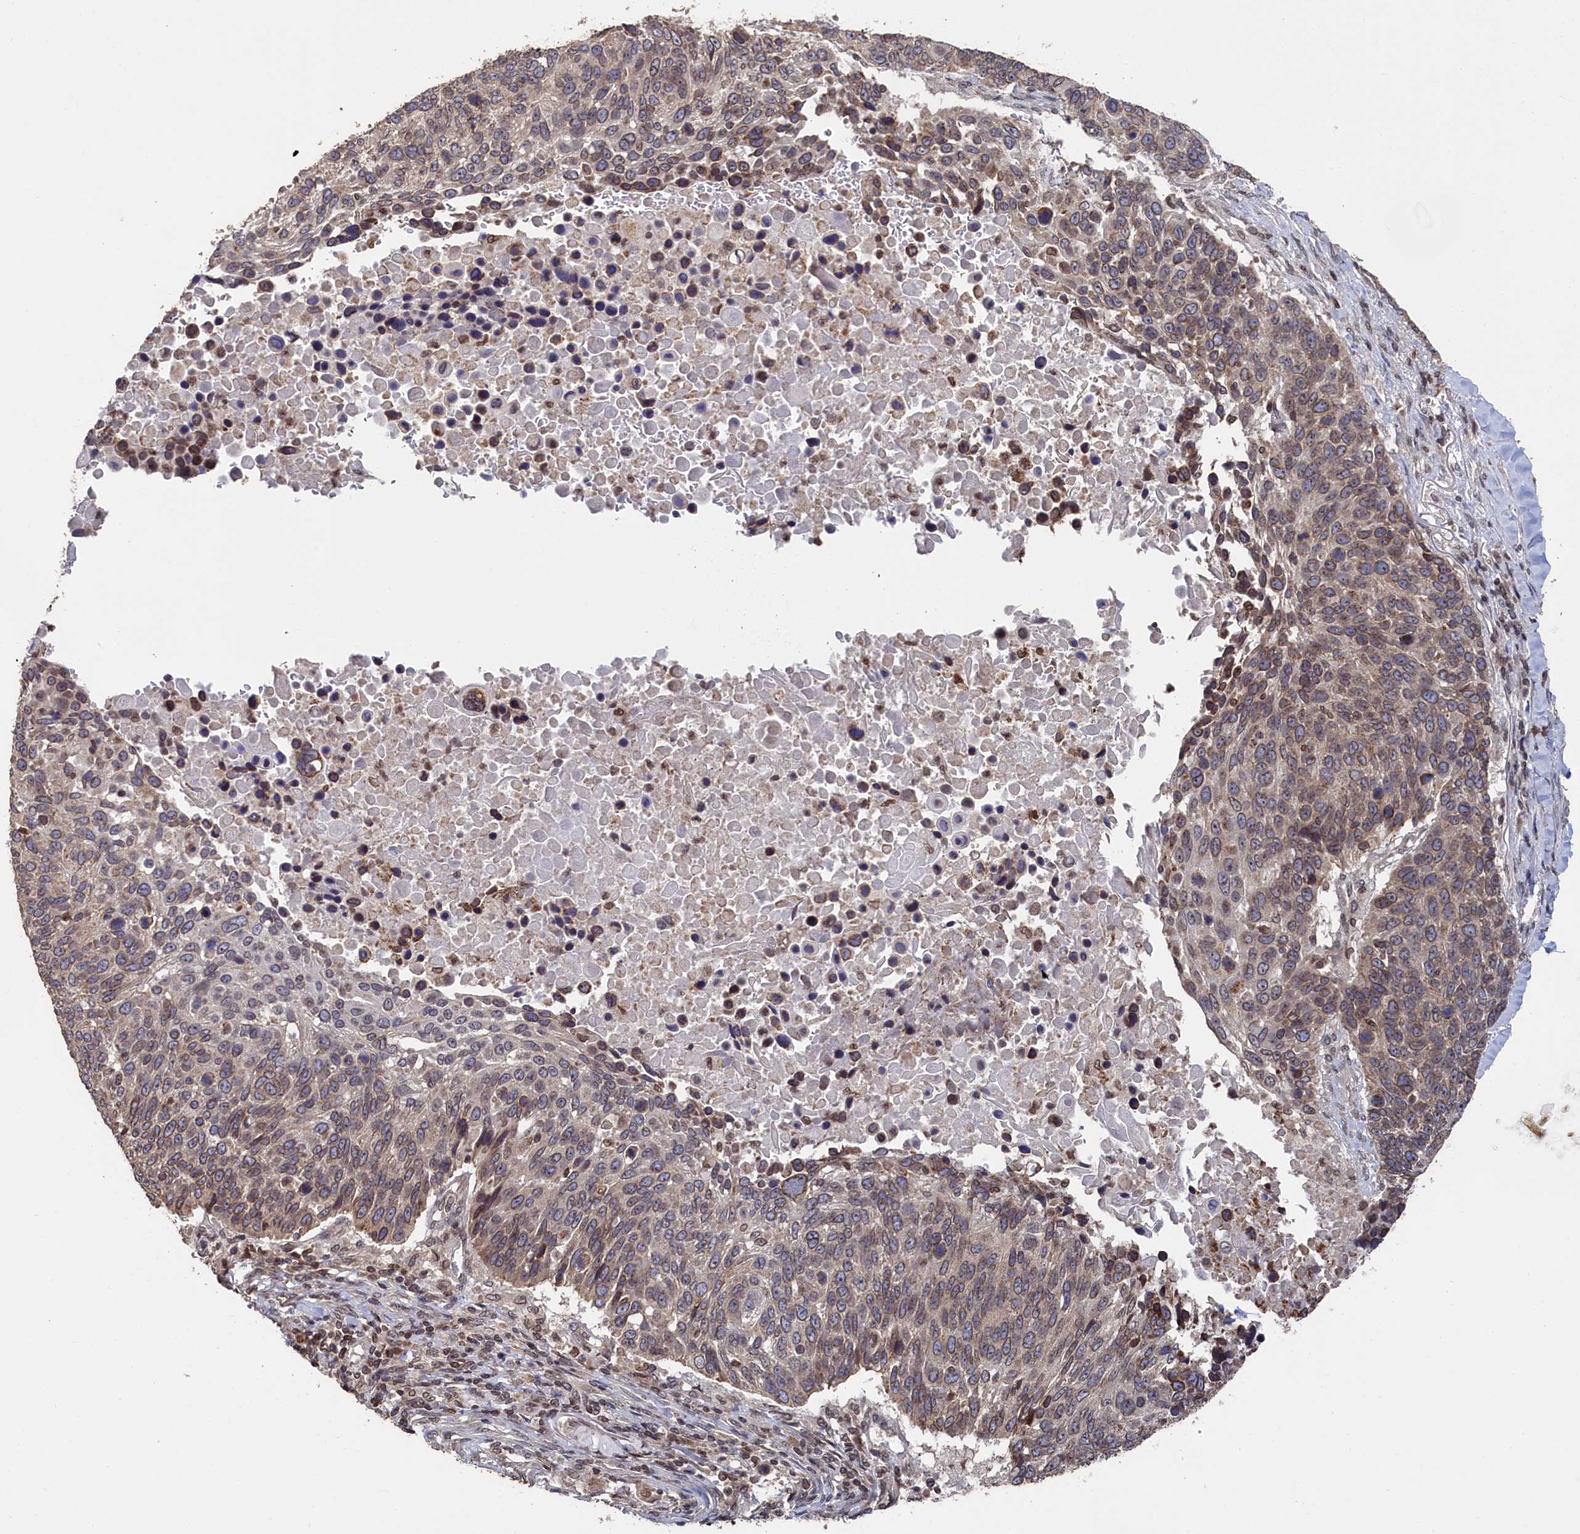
{"staining": {"intensity": "moderate", "quantity": ">75%", "location": "cytoplasmic/membranous,nuclear"}, "tissue": "lung cancer", "cell_type": "Tumor cells", "image_type": "cancer", "snomed": [{"axis": "morphology", "description": "Normal tissue, NOS"}, {"axis": "morphology", "description": "Squamous cell carcinoma, NOS"}, {"axis": "topography", "description": "Lymph node"}, {"axis": "topography", "description": "Lung"}], "caption": "Protein expression analysis of human lung cancer reveals moderate cytoplasmic/membranous and nuclear positivity in approximately >75% of tumor cells. (DAB (3,3'-diaminobenzidine) IHC, brown staining for protein, blue staining for nuclei).", "gene": "ANKEF1", "patient": {"sex": "male", "age": 66}}